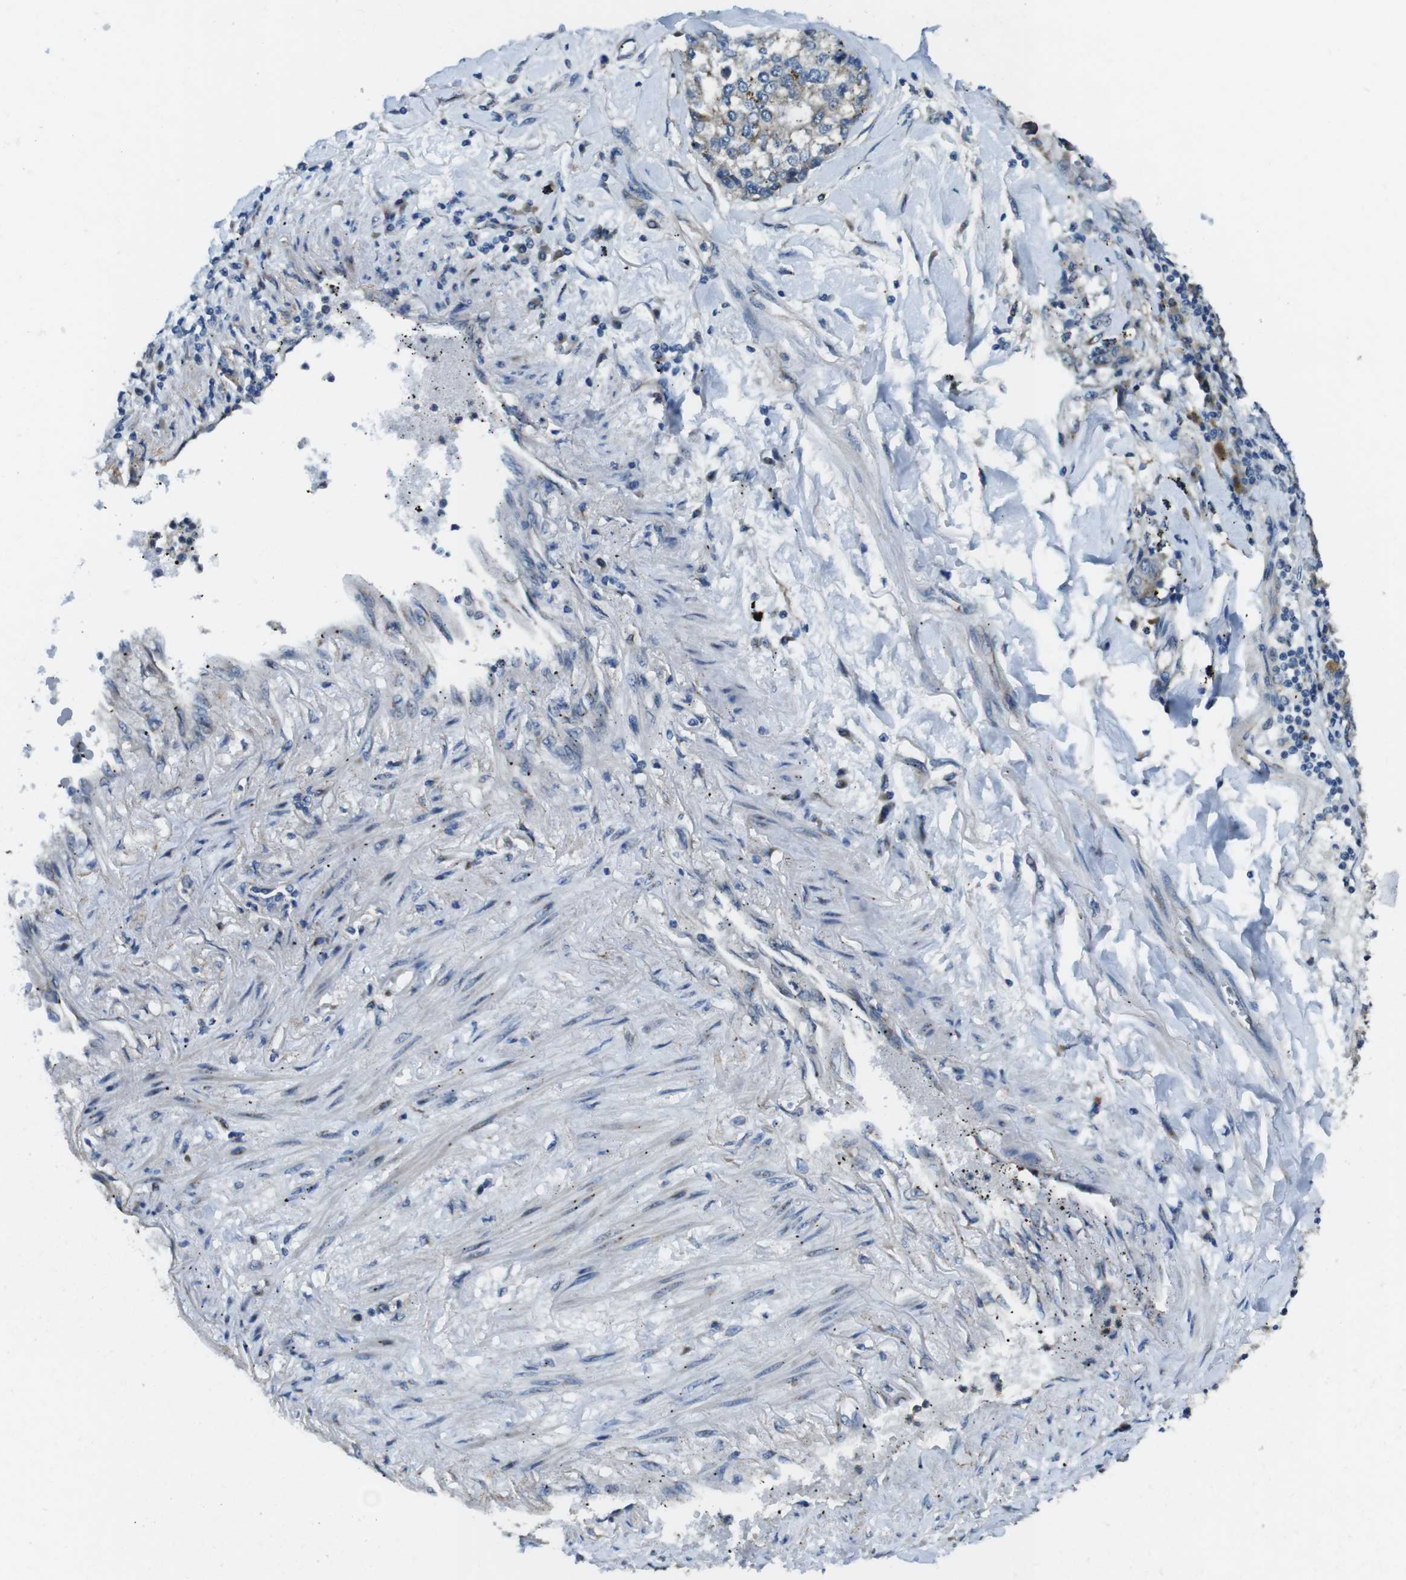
{"staining": {"intensity": "weak", "quantity": "25%-75%", "location": "cytoplasmic/membranous"}, "tissue": "lung cancer", "cell_type": "Tumor cells", "image_type": "cancer", "snomed": [{"axis": "morphology", "description": "Adenocarcinoma, NOS"}, {"axis": "topography", "description": "Lung"}], "caption": "Adenocarcinoma (lung) stained with a protein marker displays weak staining in tumor cells.", "gene": "RAB6A", "patient": {"sex": "male", "age": 49}}